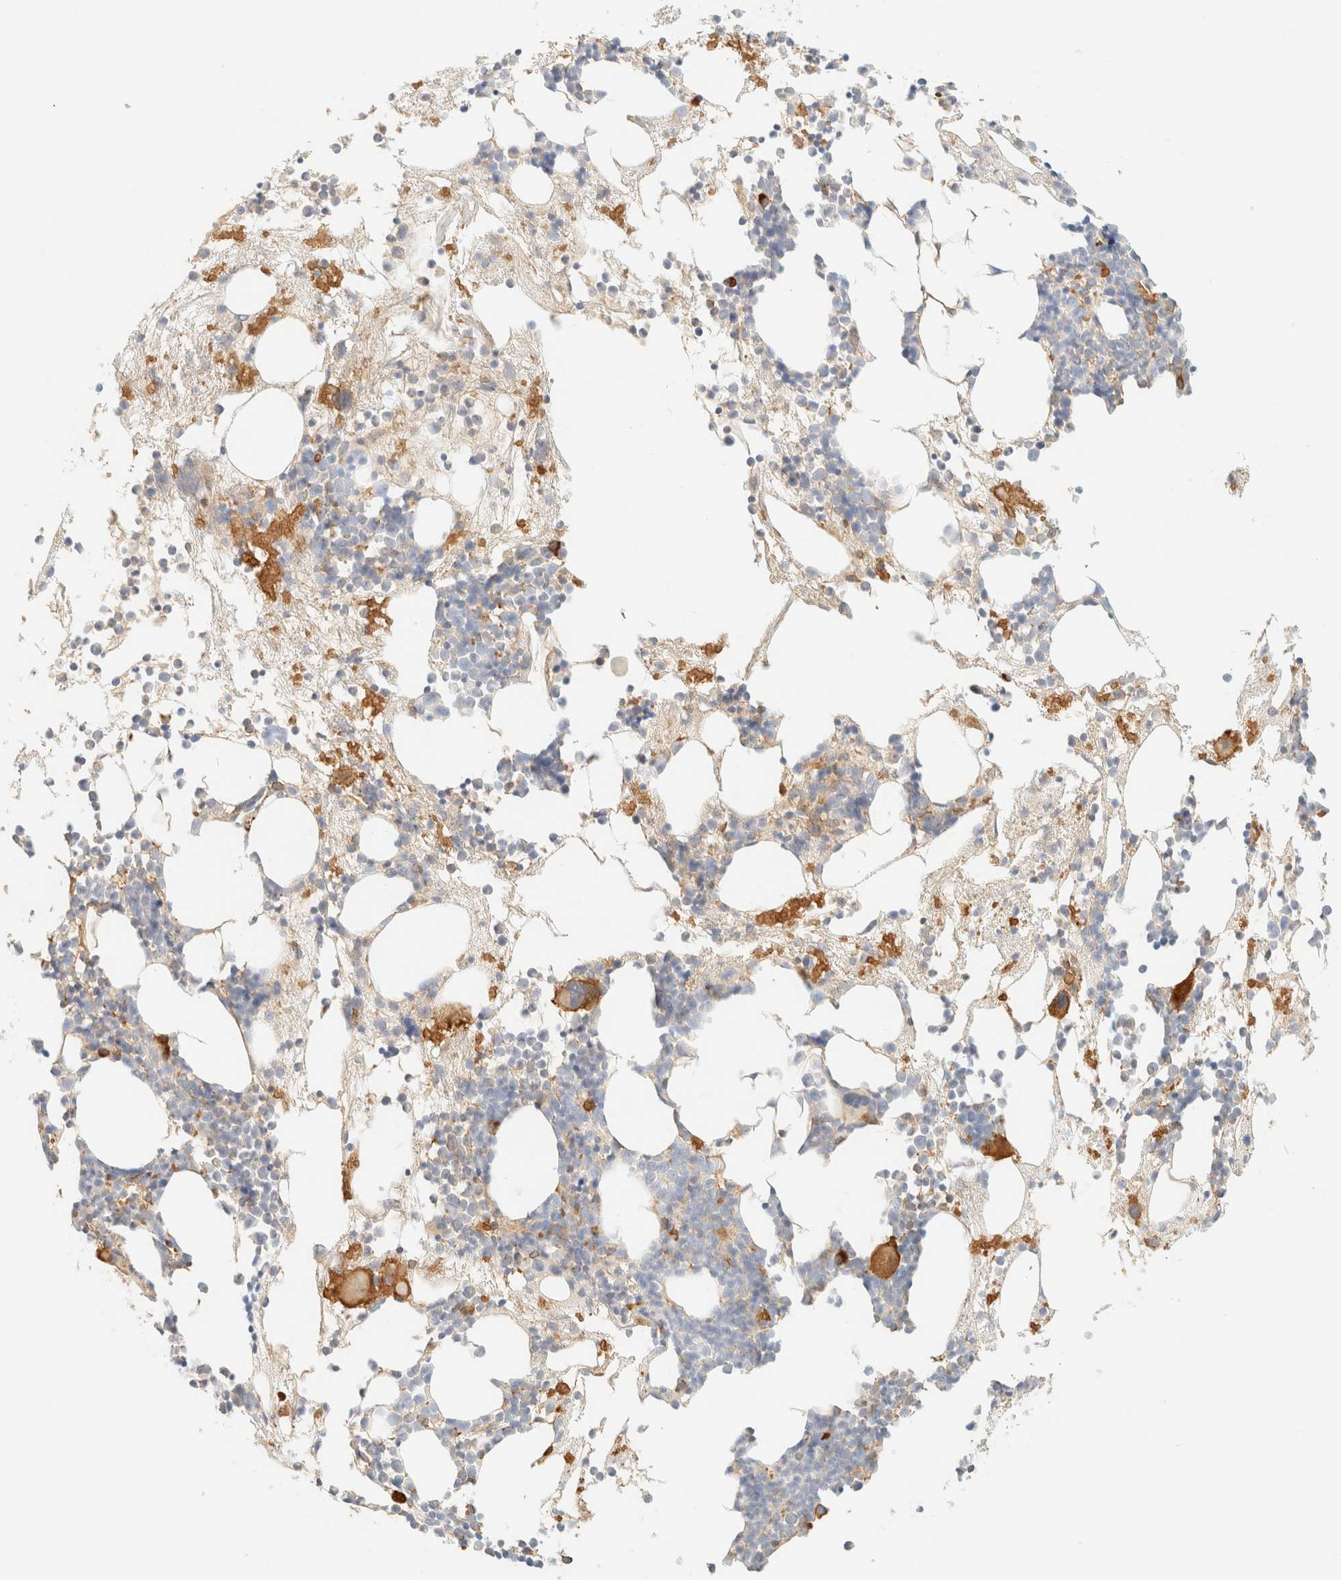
{"staining": {"intensity": "moderate", "quantity": "<25%", "location": "cytoplasmic/membranous"}, "tissue": "bone marrow", "cell_type": "Hematopoietic cells", "image_type": "normal", "snomed": [{"axis": "morphology", "description": "Normal tissue, NOS"}, {"axis": "morphology", "description": "Inflammation, NOS"}, {"axis": "topography", "description": "Bone marrow"}], "caption": "Bone marrow stained with immunohistochemistry reveals moderate cytoplasmic/membranous staining in about <25% of hematopoietic cells. (DAB (3,3'-diaminobenzidine) IHC, brown staining for protein, blue staining for nuclei).", "gene": "FHOD1", "patient": {"sex": "female", "age": 81}}